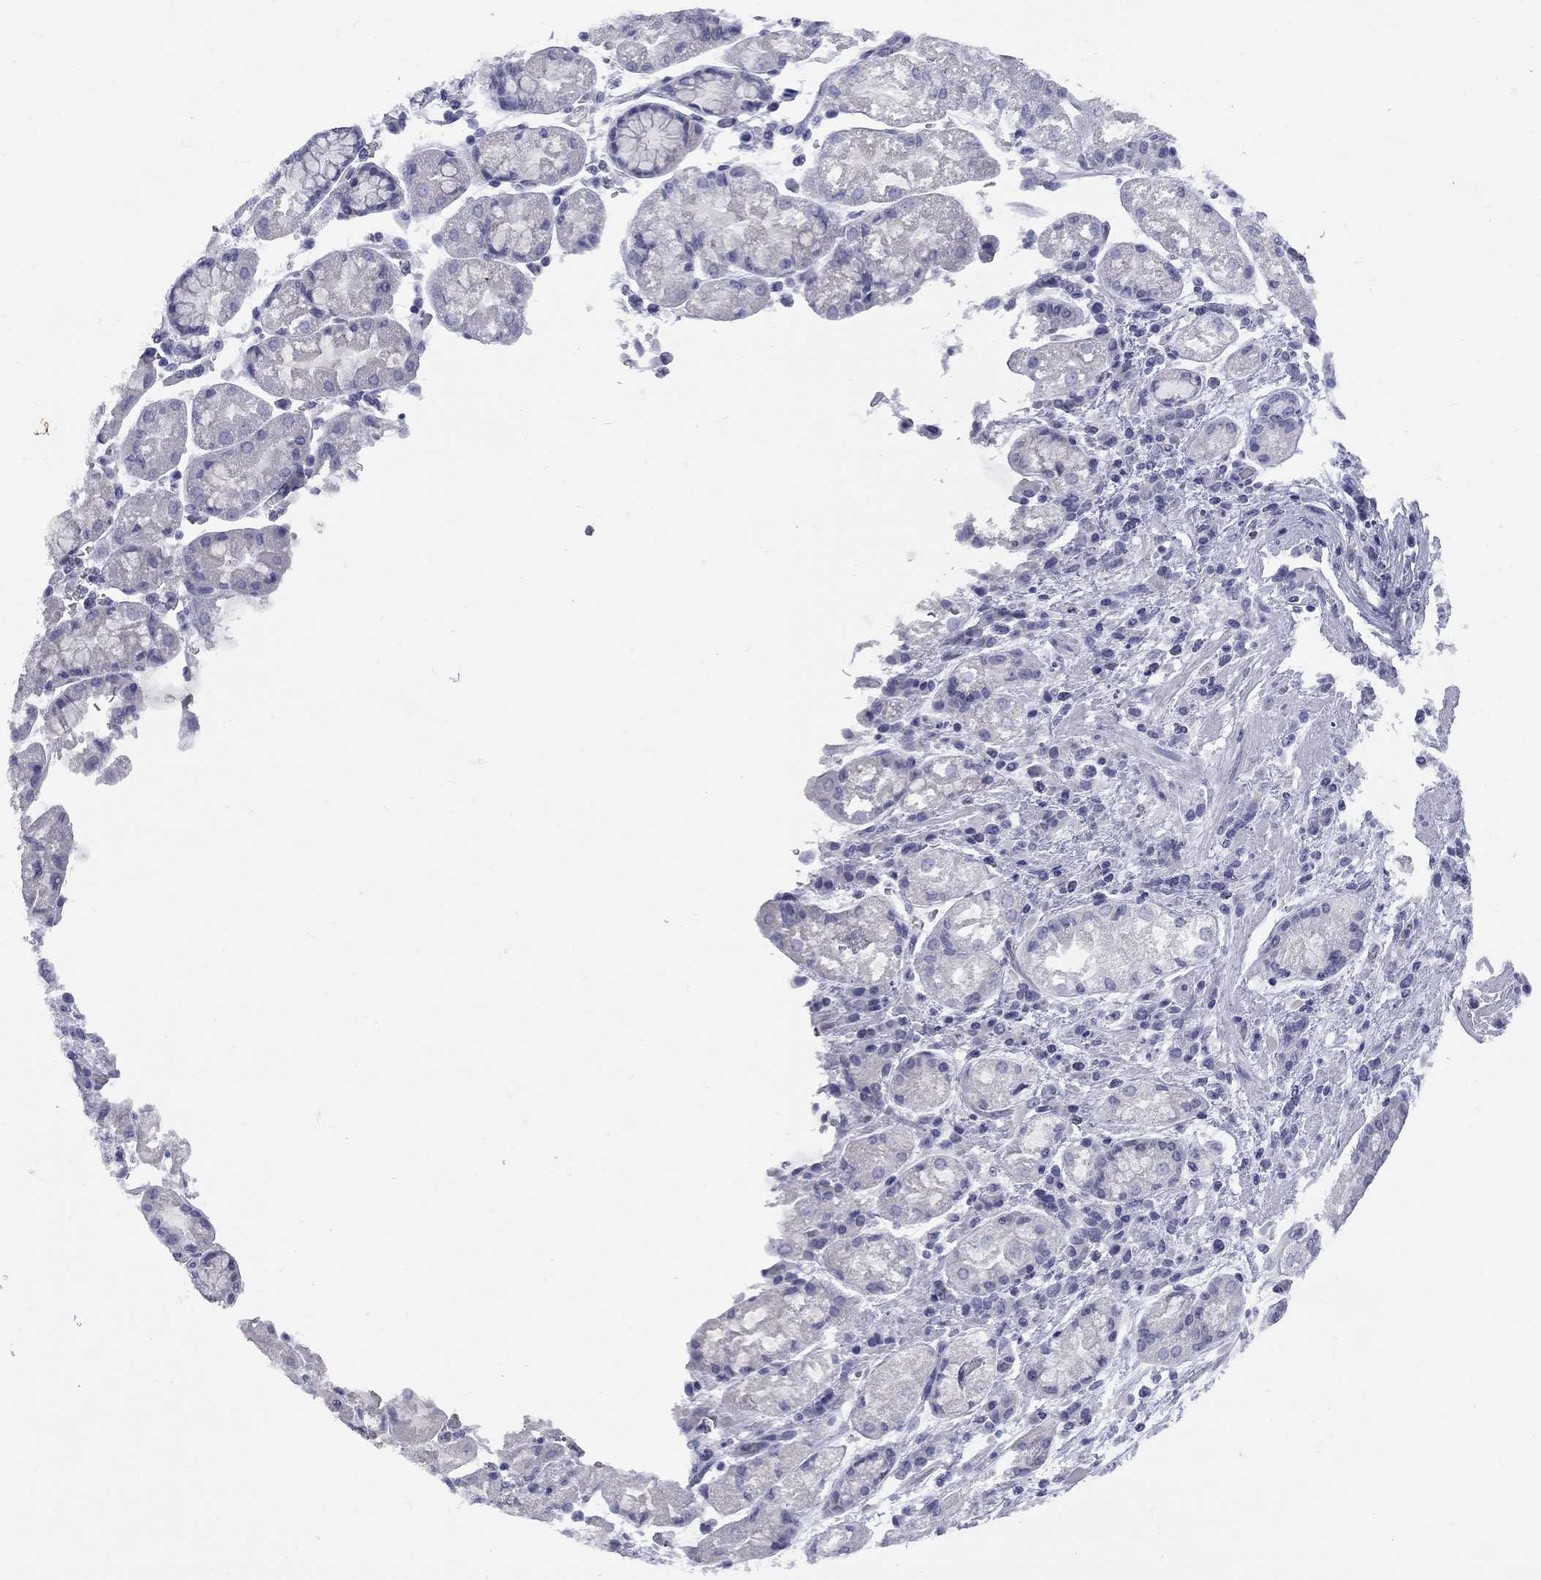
{"staining": {"intensity": "negative", "quantity": "none", "location": "none"}, "tissue": "stomach cancer", "cell_type": "Tumor cells", "image_type": "cancer", "snomed": [{"axis": "morphology", "description": "Adenocarcinoma, NOS"}, {"axis": "topography", "description": "Stomach"}], "caption": "Immunohistochemical staining of human adenocarcinoma (stomach) demonstrates no significant staining in tumor cells.", "gene": "ABCB4", "patient": {"sex": "female", "age": 57}}